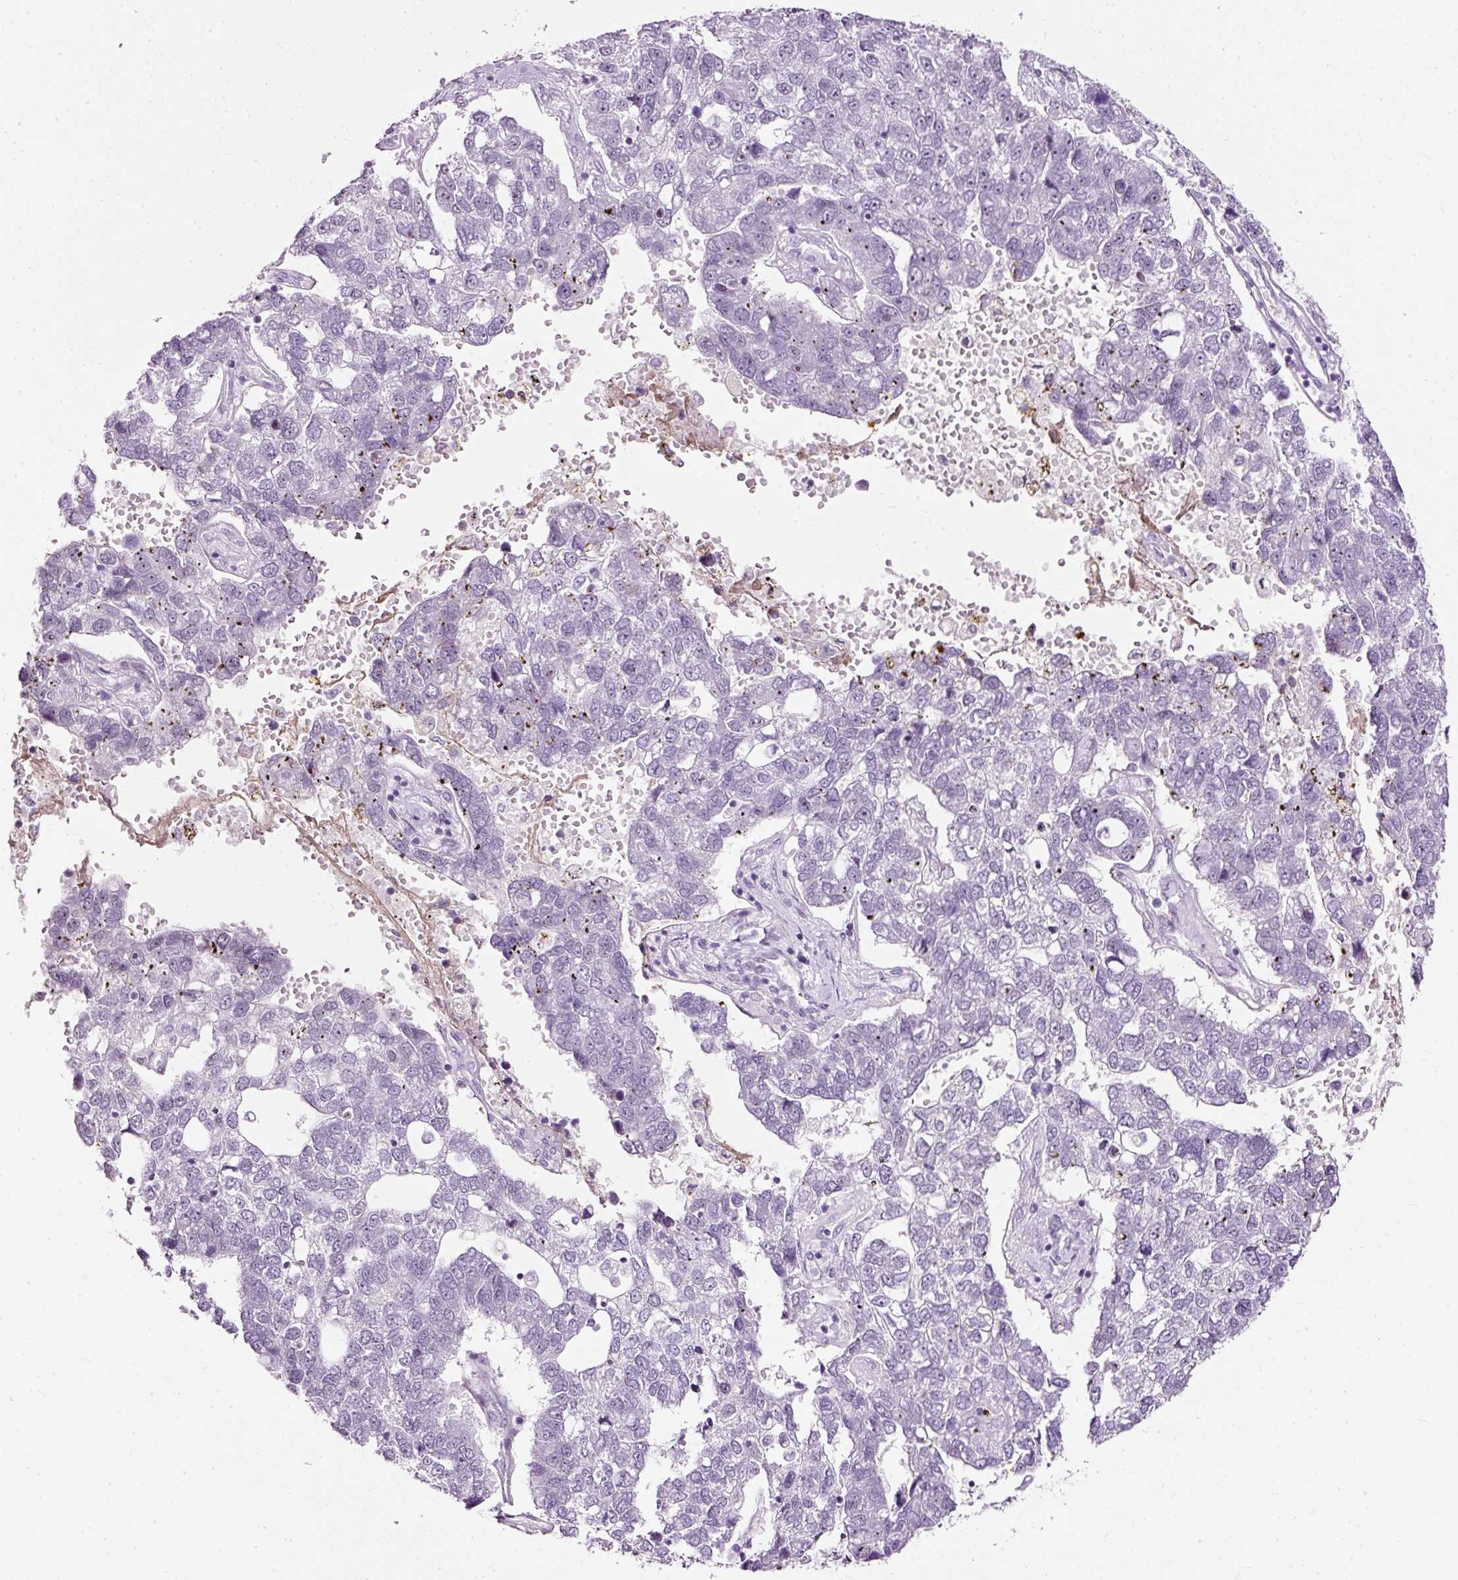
{"staining": {"intensity": "negative", "quantity": "none", "location": "none"}, "tissue": "pancreatic cancer", "cell_type": "Tumor cells", "image_type": "cancer", "snomed": [{"axis": "morphology", "description": "Adenocarcinoma, NOS"}, {"axis": "topography", "description": "Pancreas"}], "caption": "This micrograph is of adenocarcinoma (pancreatic) stained with immunohistochemistry to label a protein in brown with the nuclei are counter-stained blue. There is no staining in tumor cells.", "gene": "PDE6B", "patient": {"sex": "female", "age": 61}}